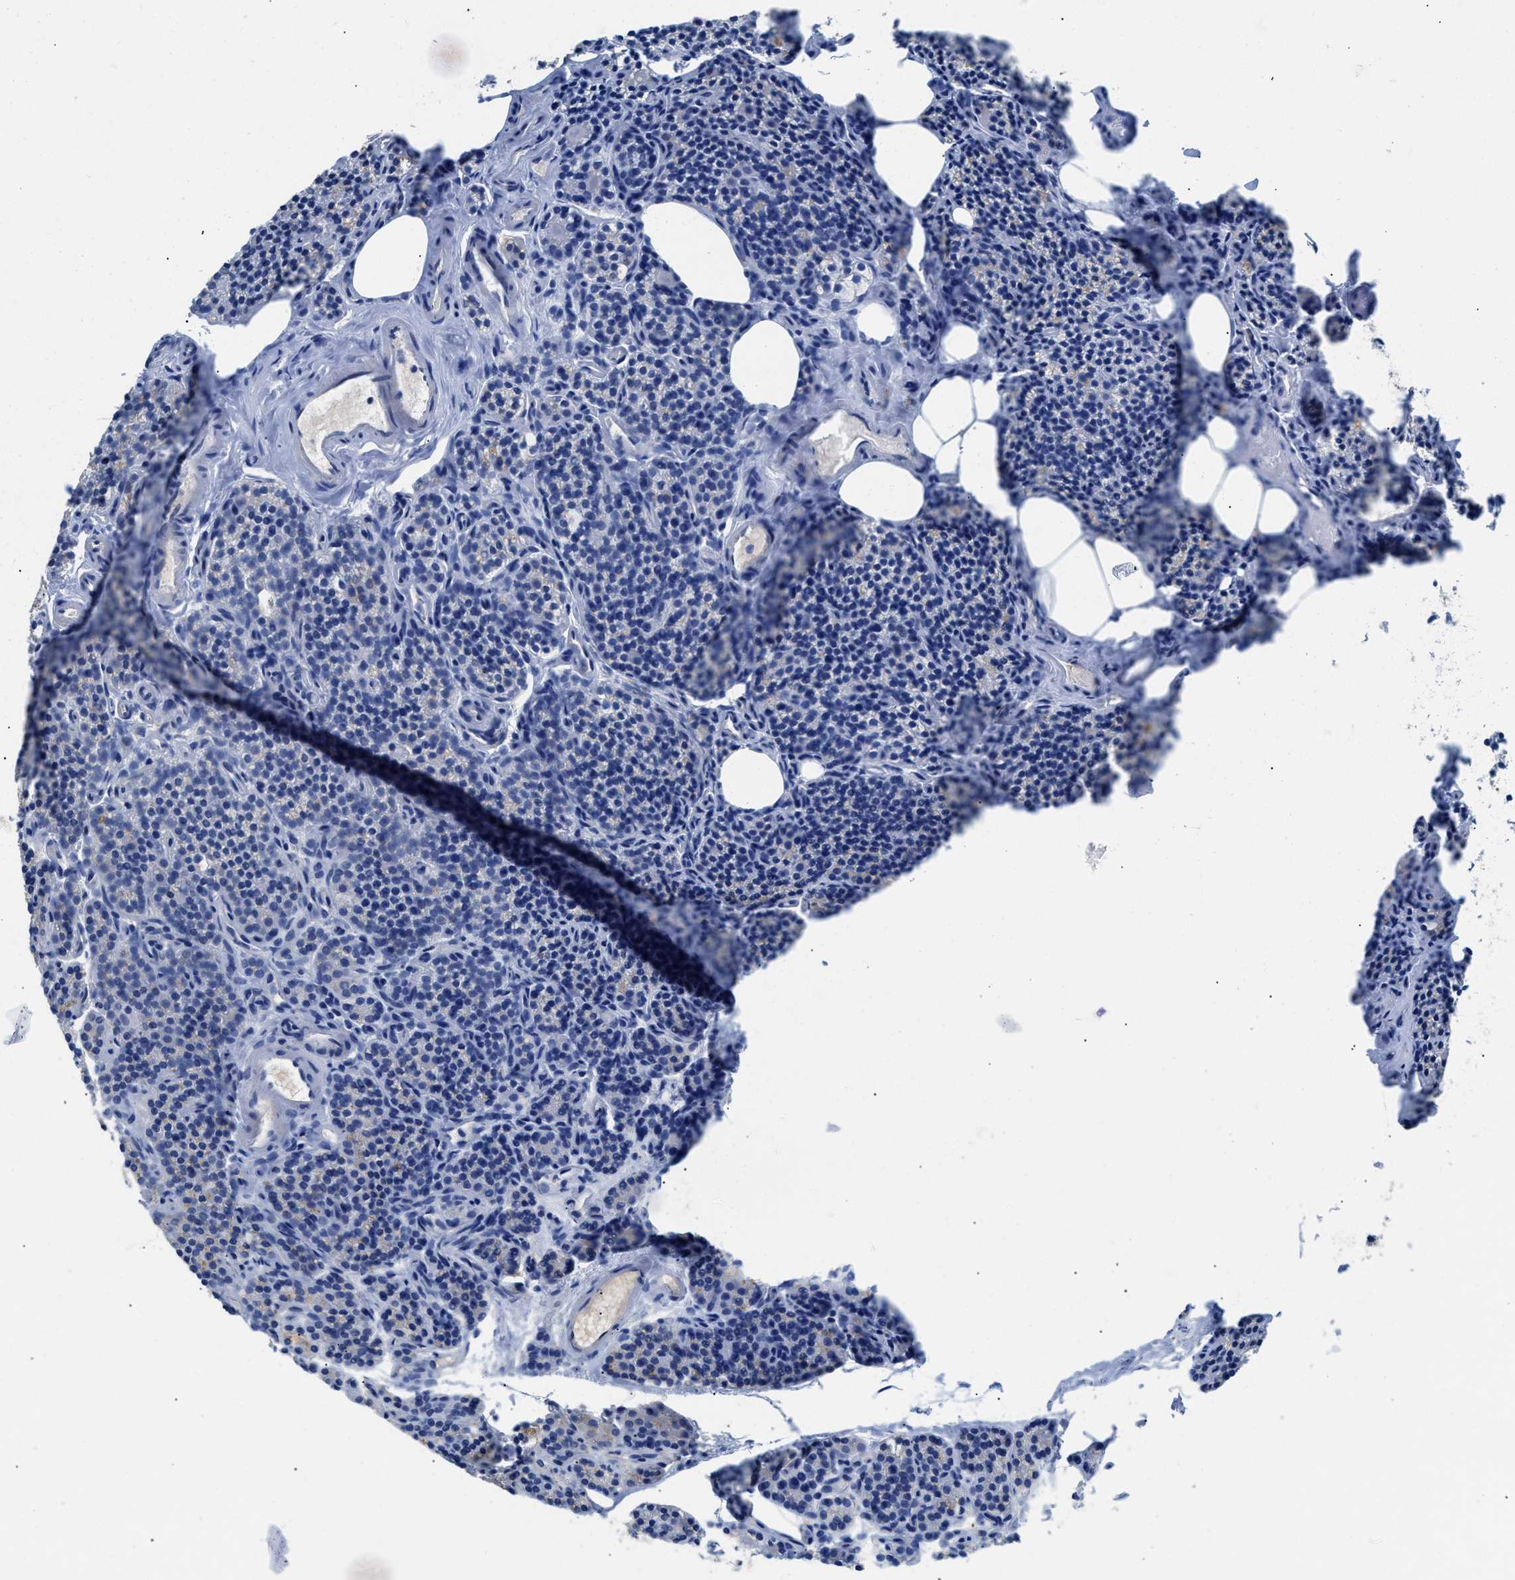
{"staining": {"intensity": "negative", "quantity": "none", "location": "none"}, "tissue": "parathyroid gland", "cell_type": "Glandular cells", "image_type": "normal", "snomed": [{"axis": "morphology", "description": "Normal tissue, NOS"}, {"axis": "morphology", "description": "Adenoma, NOS"}, {"axis": "topography", "description": "Parathyroid gland"}], "caption": "Normal parathyroid gland was stained to show a protein in brown. There is no significant positivity in glandular cells. (Brightfield microscopy of DAB (3,3'-diaminobenzidine) immunohistochemistry at high magnification).", "gene": "SLC10A6", "patient": {"sex": "female", "age": 74}}